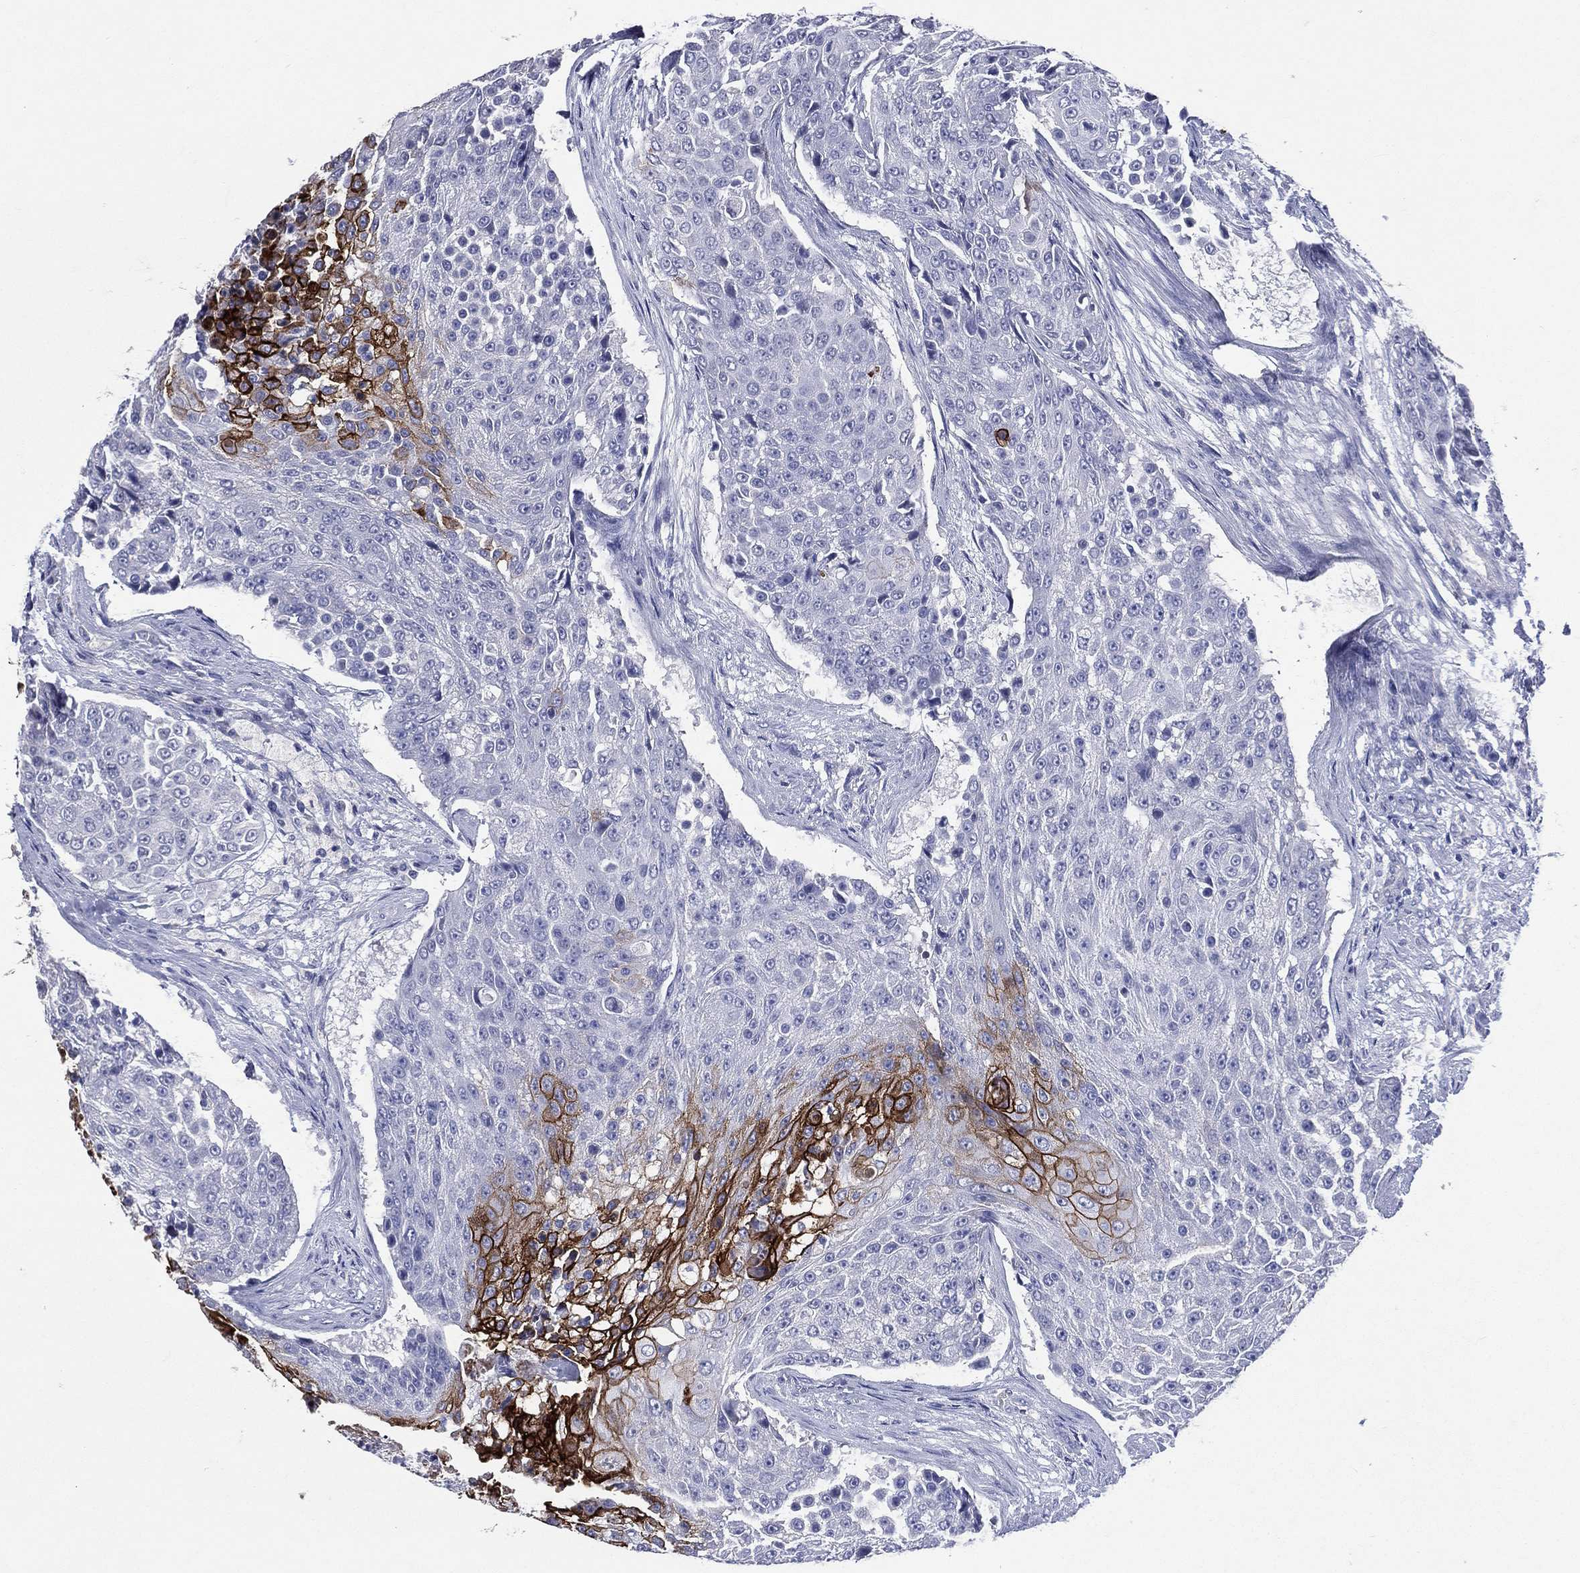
{"staining": {"intensity": "strong", "quantity": "<25%", "location": "cytoplasmic/membranous"}, "tissue": "urothelial cancer", "cell_type": "Tumor cells", "image_type": "cancer", "snomed": [{"axis": "morphology", "description": "Urothelial carcinoma, High grade"}, {"axis": "topography", "description": "Urinary bladder"}], "caption": "Protein positivity by immunohistochemistry (IHC) displays strong cytoplasmic/membranous positivity in approximately <25% of tumor cells in urothelial cancer.", "gene": "TGM1", "patient": {"sex": "female", "age": 63}}